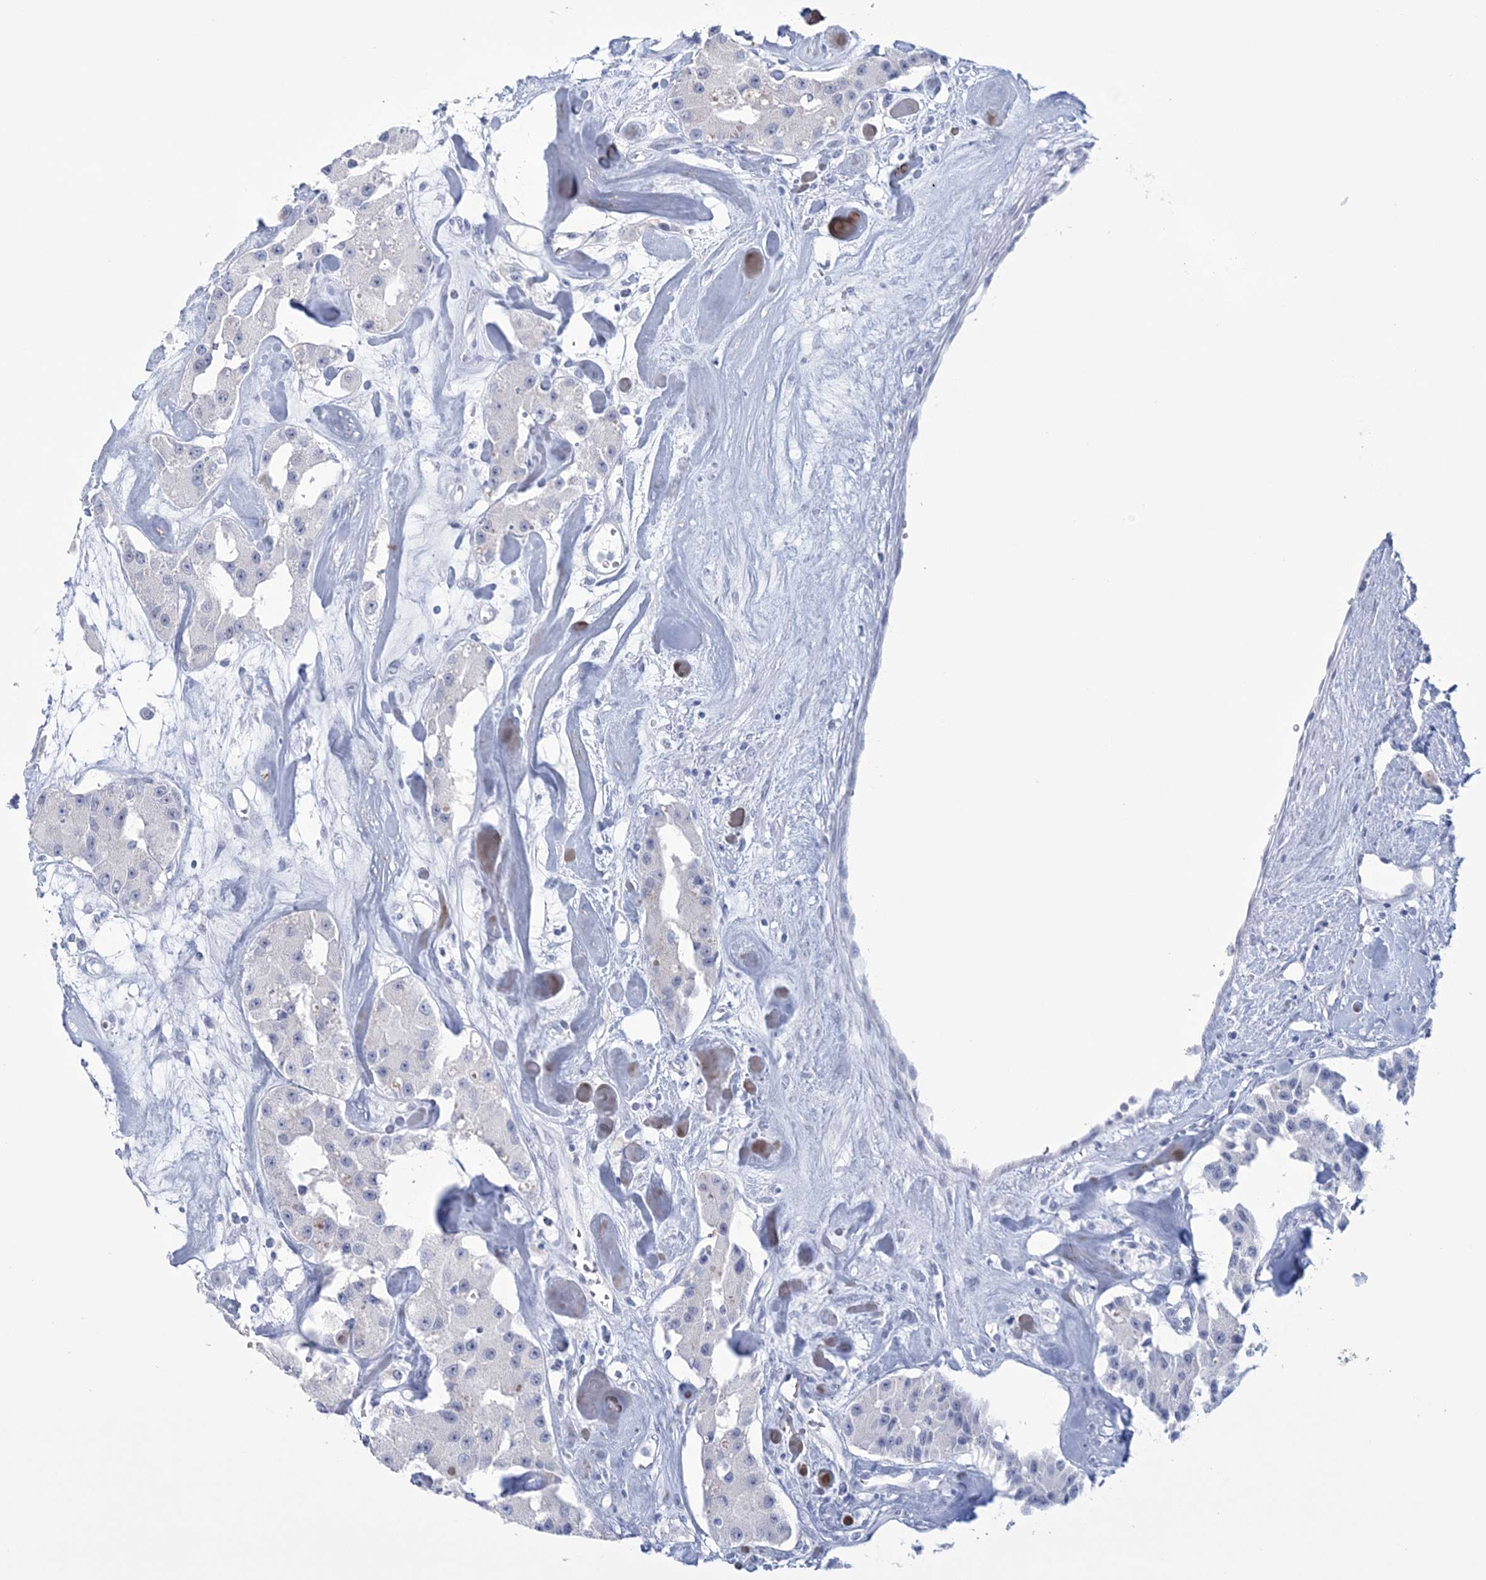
{"staining": {"intensity": "negative", "quantity": "none", "location": "none"}, "tissue": "carcinoid", "cell_type": "Tumor cells", "image_type": "cancer", "snomed": [{"axis": "morphology", "description": "Carcinoid, malignant, NOS"}, {"axis": "topography", "description": "Pancreas"}], "caption": "The histopathology image demonstrates no significant expression in tumor cells of carcinoid.", "gene": "DPCD", "patient": {"sex": "male", "age": 41}}